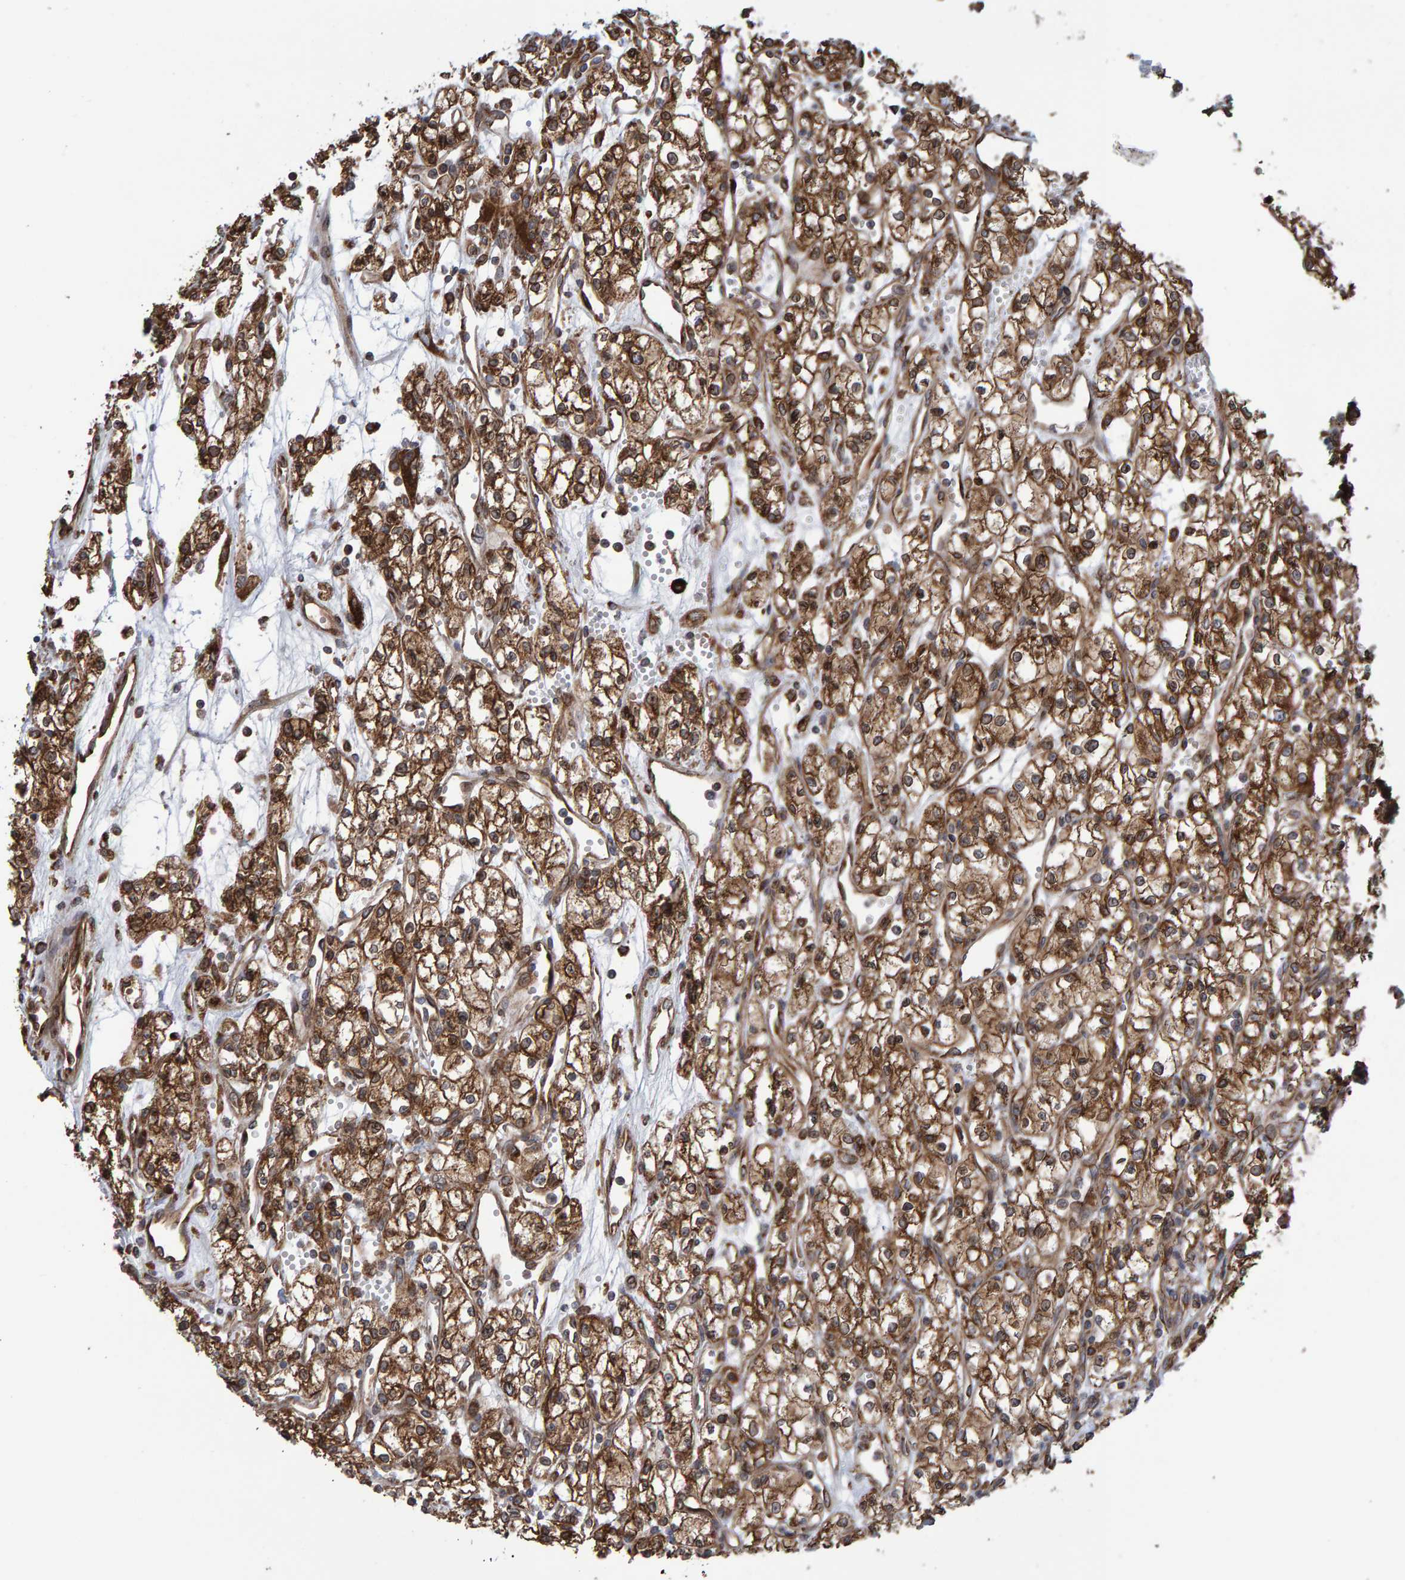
{"staining": {"intensity": "moderate", "quantity": ">75%", "location": "cytoplasmic/membranous"}, "tissue": "renal cancer", "cell_type": "Tumor cells", "image_type": "cancer", "snomed": [{"axis": "morphology", "description": "Adenocarcinoma, NOS"}, {"axis": "topography", "description": "Kidney"}], "caption": "Renal adenocarcinoma stained with a protein marker shows moderate staining in tumor cells.", "gene": "FAM117A", "patient": {"sex": "male", "age": 59}}